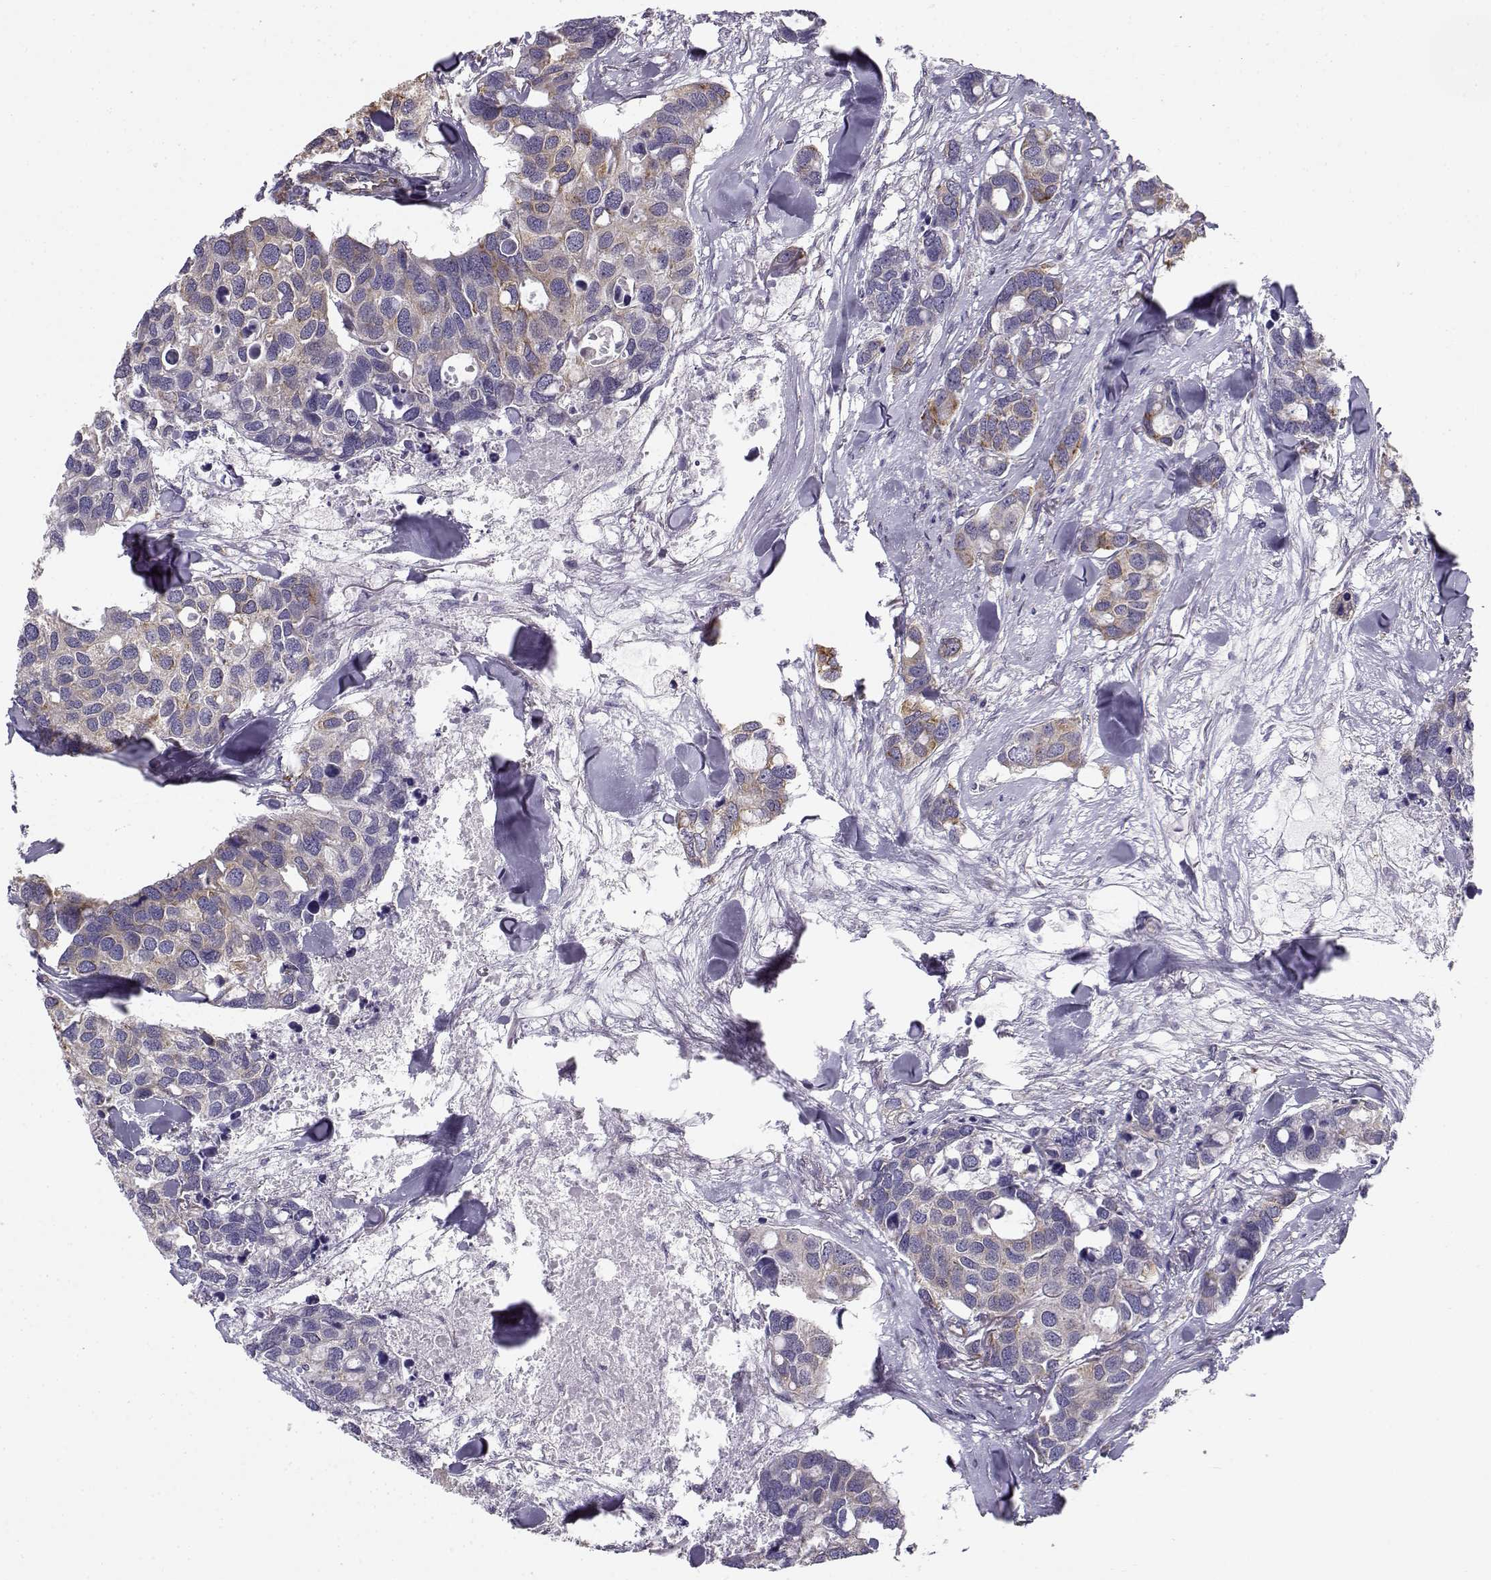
{"staining": {"intensity": "moderate", "quantity": "<25%", "location": "cytoplasmic/membranous"}, "tissue": "breast cancer", "cell_type": "Tumor cells", "image_type": "cancer", "snomed": [{"axis": "morphology", "description": "Duct carcinoma"}, {"axis": "topography", "description": "Breast"}], "caption": "Immunohistochemistry (IHC) photomicrograph of human intraductal carcinoma (breast) stained for a protein (brown), which displays low levels of moderate cytoplasmic/membranous expression in about <25% of tumor cells.", "gene": "BEND6", "patient": {"sex": "female", "age": 83}}